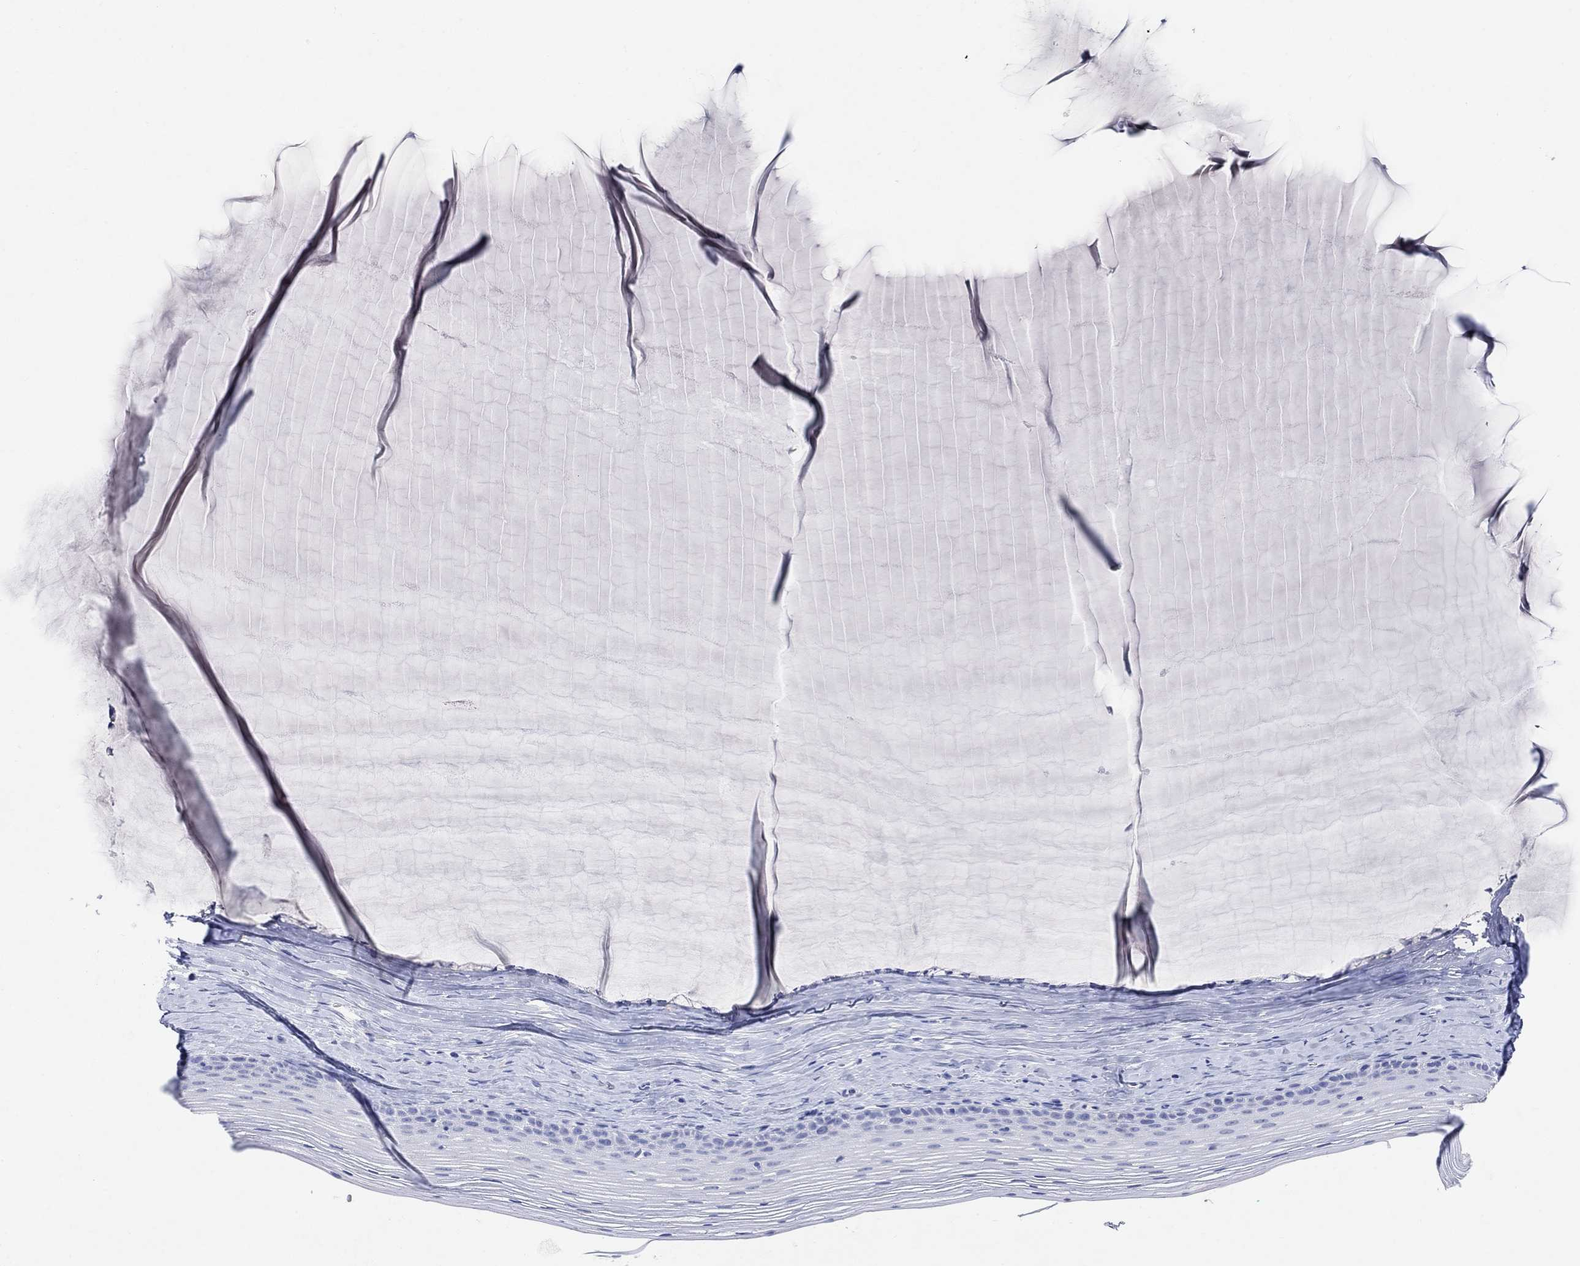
{"staining": {"intensity": "negative", "quantity": "none", "location": "none"}, "tissue": "cervix", "cell_type": "Glandular cells", "image_type": "normal", "snomed": [{"axis": "morphology", "description": "Normal tissue, NOS"}, {"axis": "topography", "description": "Cervix"}], "caption": "Protein analysis of normal cervix reveals no significant staining in glandular cells.", "gene": "TYR", "patient": {"sex": "female", "age": 40}}